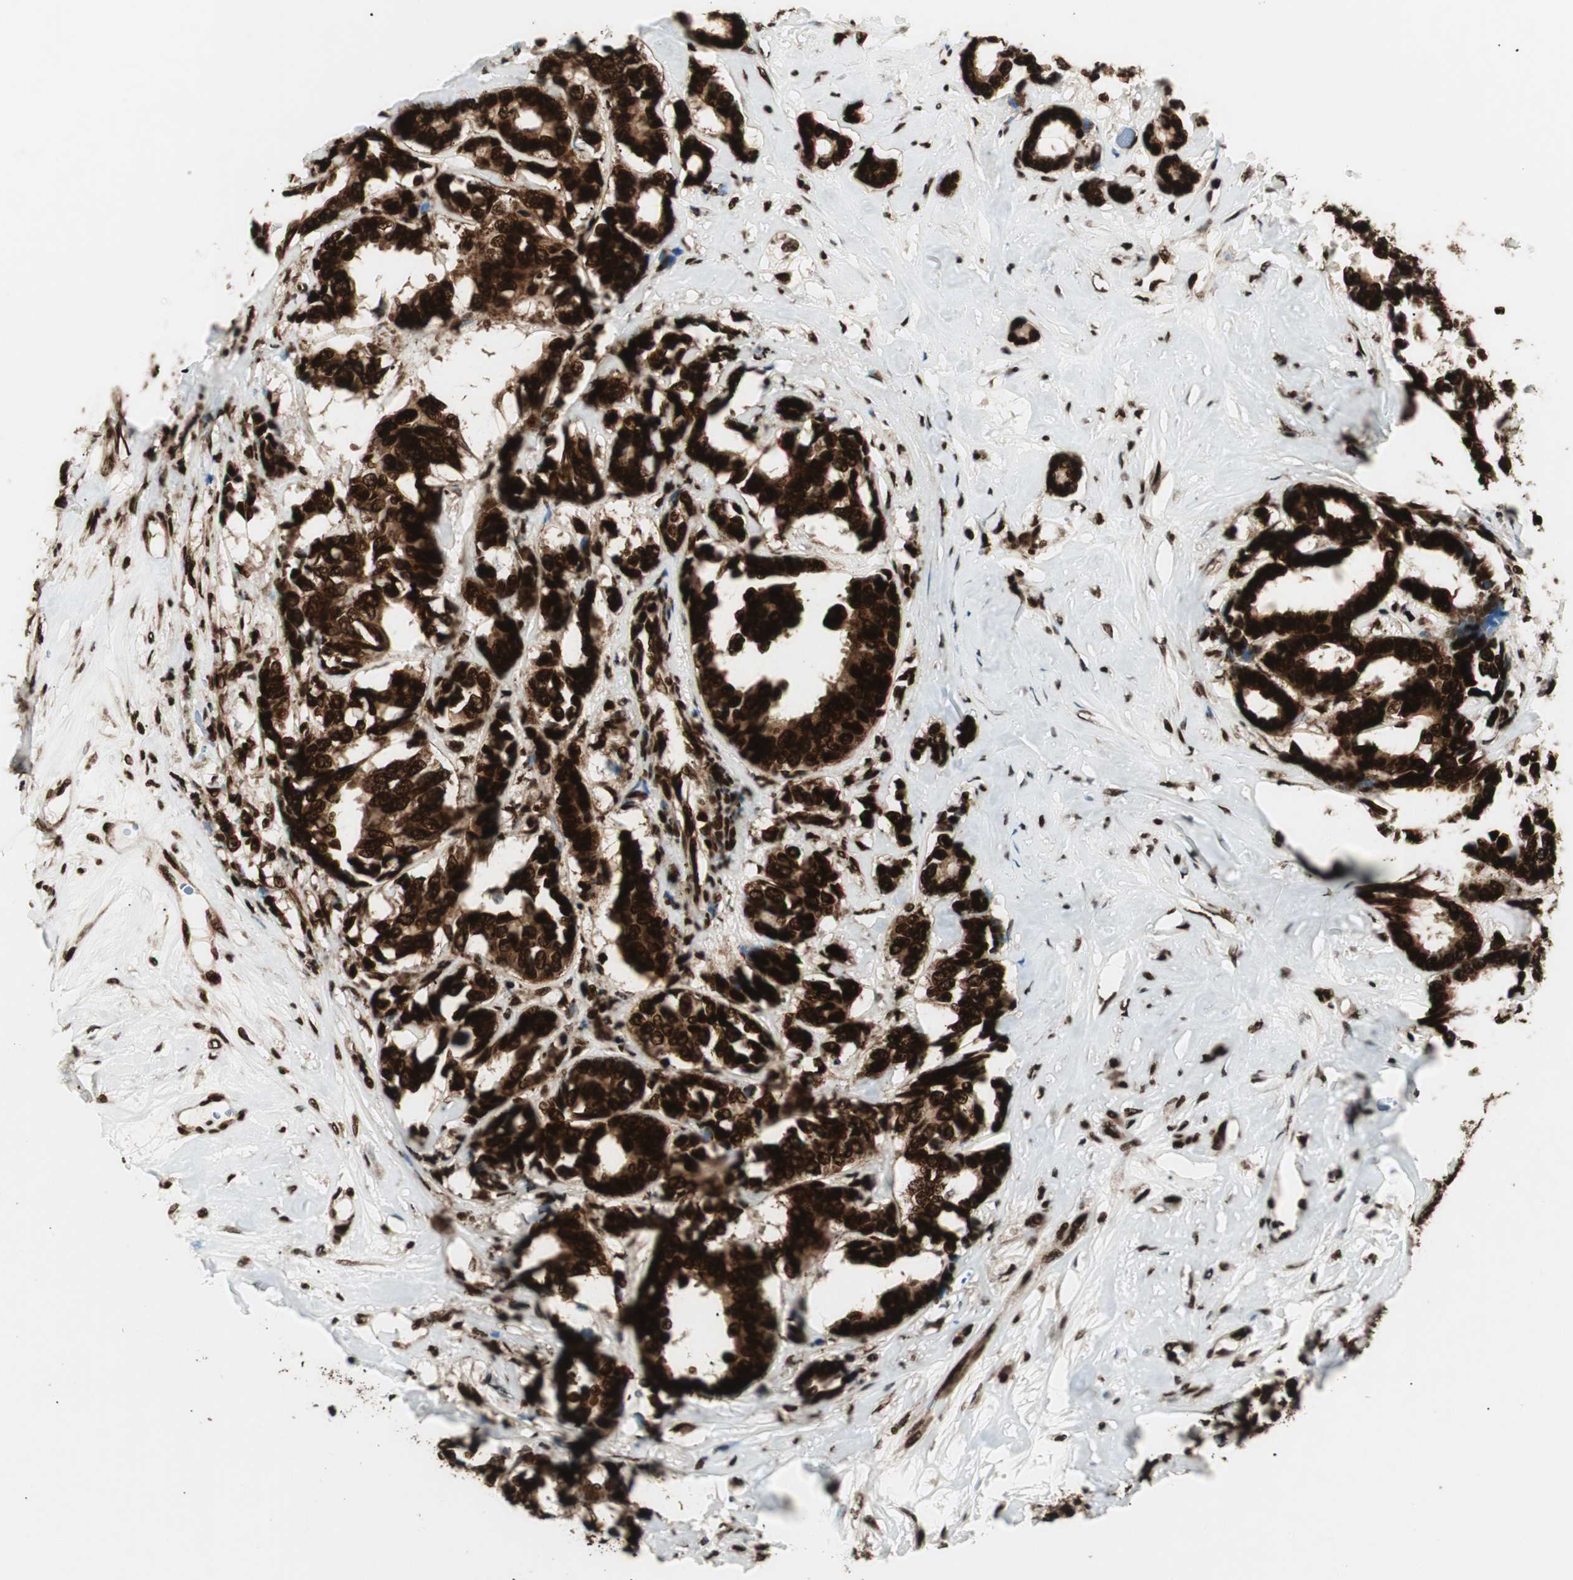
{"staining": {"intensity": "strong", "quantity": ">75%", "location": "cytoplasmic/membranous,nuclear"}, "tissue": "breast cancer", "cell_type": "Tumor cells", "image_type": "cancer", "snomed": [{"axis": "morphology", "description": "Duct carcinoma"}, {"axis": "topography", "description": "Breast"}], "caption": "A brown stain highlights strong cytoplasmic/membranous and nuclear expression of a protein in human breast cancer tumor cells.", "gene": "EWSR1", "patient": {"sex": "female", "age": 87}}